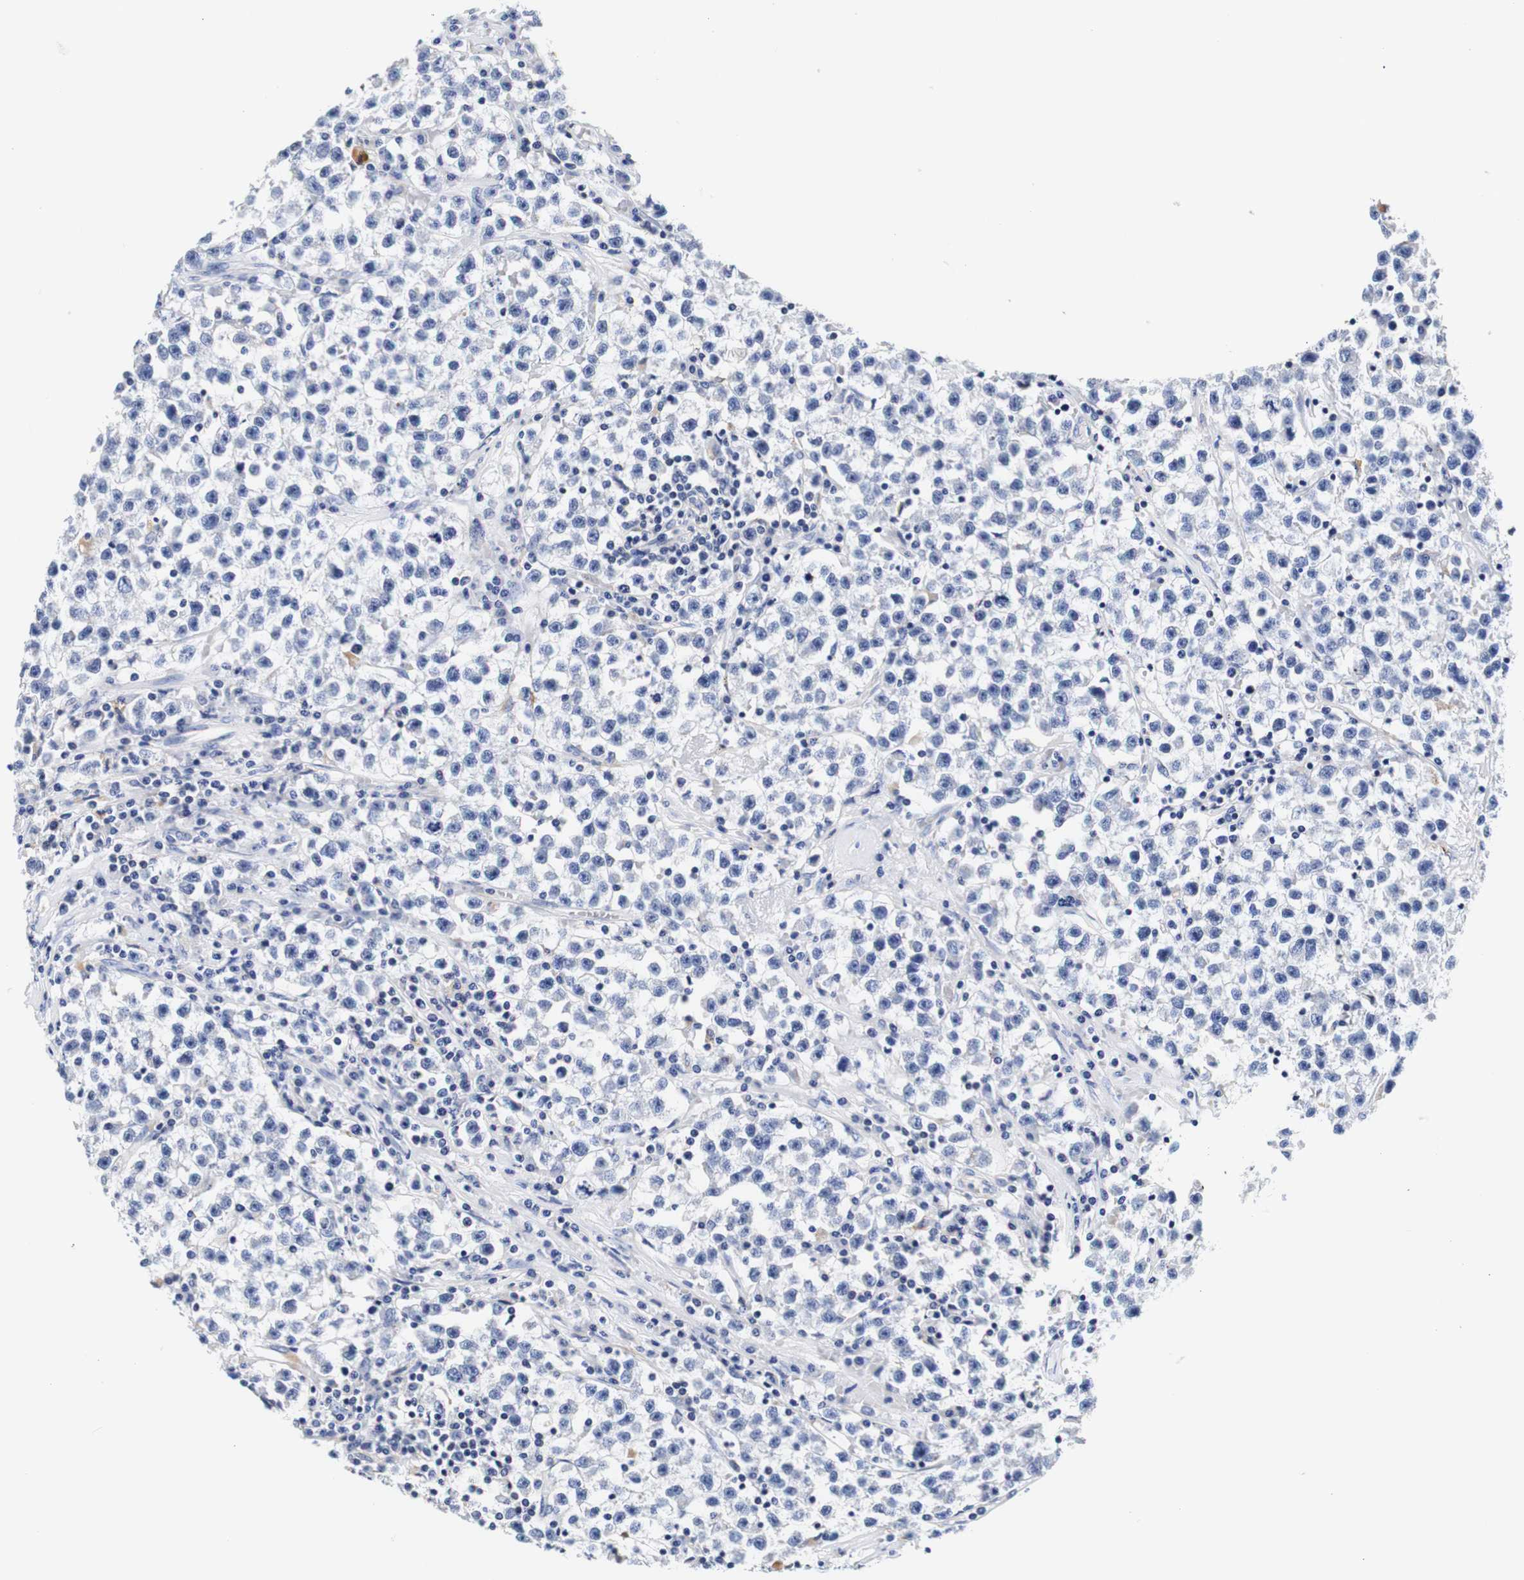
{"staining": {"intensity": "negative", "quantity": "none", "location": "none"}, "tissue": "testis cancer", "cell_type": "Tumor cells", "image_type": "cancer", "snomed": [{"axis": "morphology", "description": "Seminoma, NOS"}, {"axis": "topography", "description": "Testis"}], "caption": "Immunohistochemistry micrograph of neoplastic tissue: human testis seminoma stained with DAB (3,3'-diaminobenzidine) exhibits no significant protein positivity in tumor cells.", "gene": "CAMK4", "patient": {"sex": "male", "age": 22}}